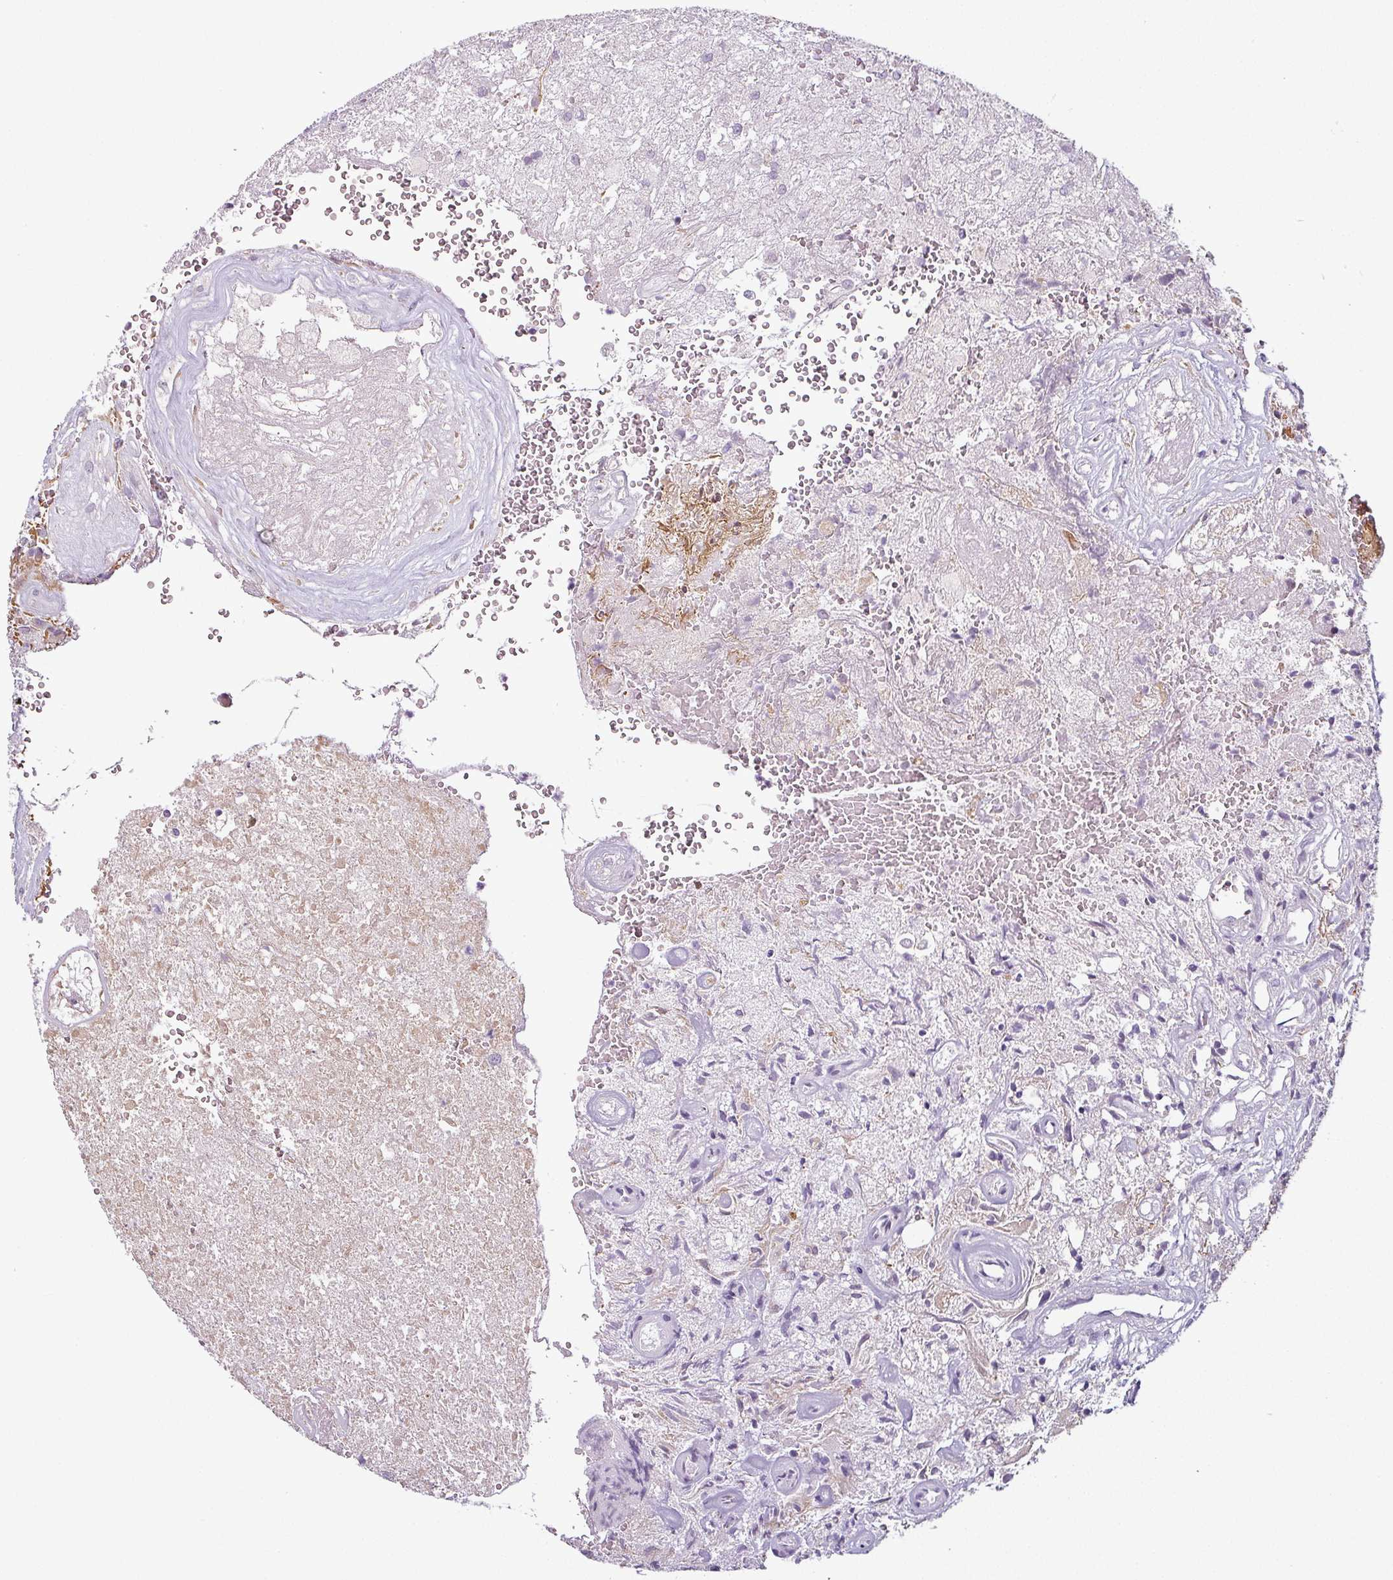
{"staining": {"intensity": "negative", "quantity": "none", "location": "none"}, "tissue": "glioma", "cell_type": "Tumor cells", "image_type": "cancer", "snomed": [{"axis": "morphology", "description": "Glioma, malignant, High grade"}, {"axis": "topography", "description": "Brain"}], "caption": "Immunohistochemistry micrograph of neoplastic tissue: human malignant glioma (high-grade) stained with DAB reveals no significant protein positivity in tumor cells. (Stains: DAB (3,3'-diaminobenzidine) IHC with hematoxylin counter stain, Microscopy: brightfield microscopy at high magnification).", "gene": "OR52D1", "patient": {"sex": "male", "age": 56}}